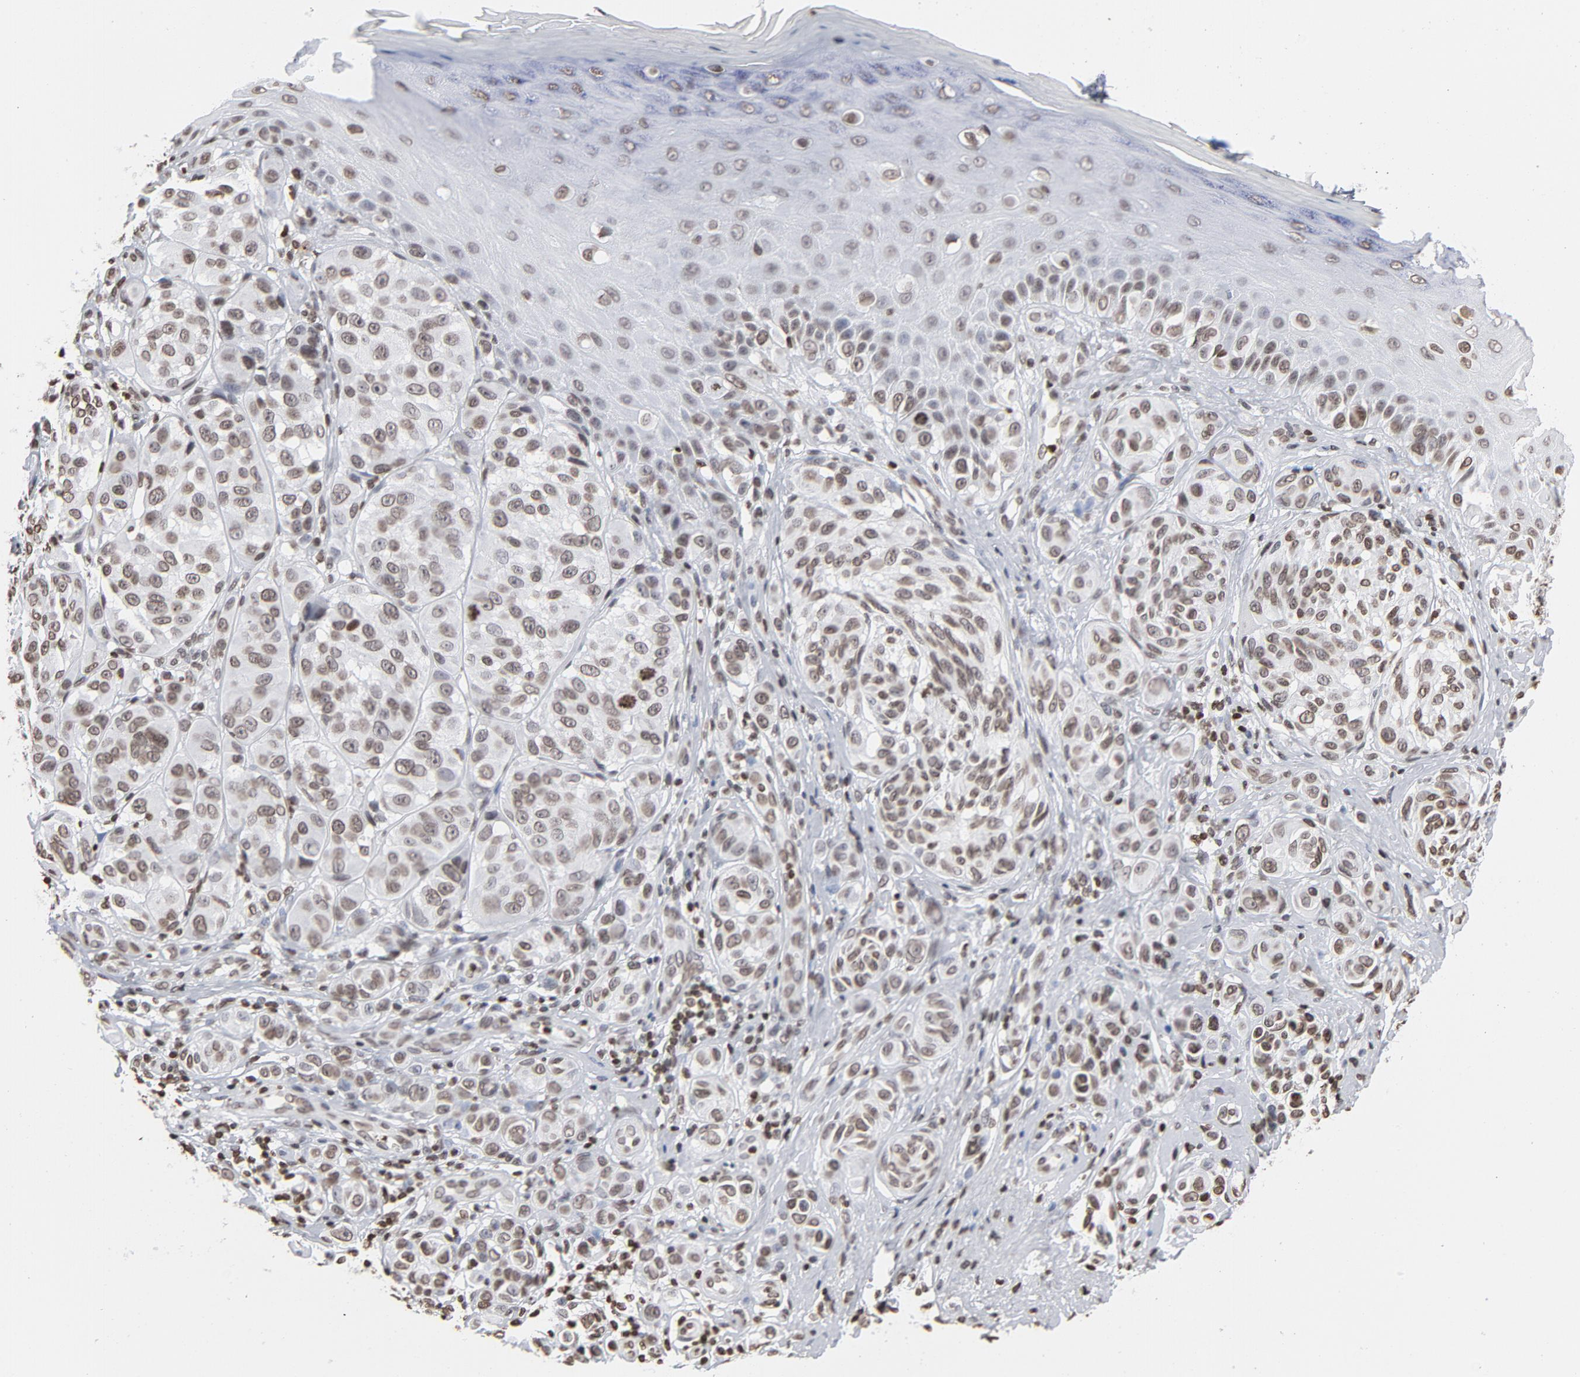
{"staining": {"intensity": "weak", "quantity": ">75%", "location": "nuclear"}, "tissue": "melanoma", "cell_type": "Tumor cells", "image_type": "cancer", "snomed": [{"axis": "morphology", "description": "Malignant melanoma, NOS"}, {"axis": "topography", "description": "Skin"}], "caption": "Immunohistochemical staining of melanoma demonstrates low levels of weak nuclear staining in approximately >75% of tumor cells. Ihc stains the protein in brown and the nuclei are stained blue.", "gene": "H2AC12", "patient": {"sex": "male", "age": 57}}